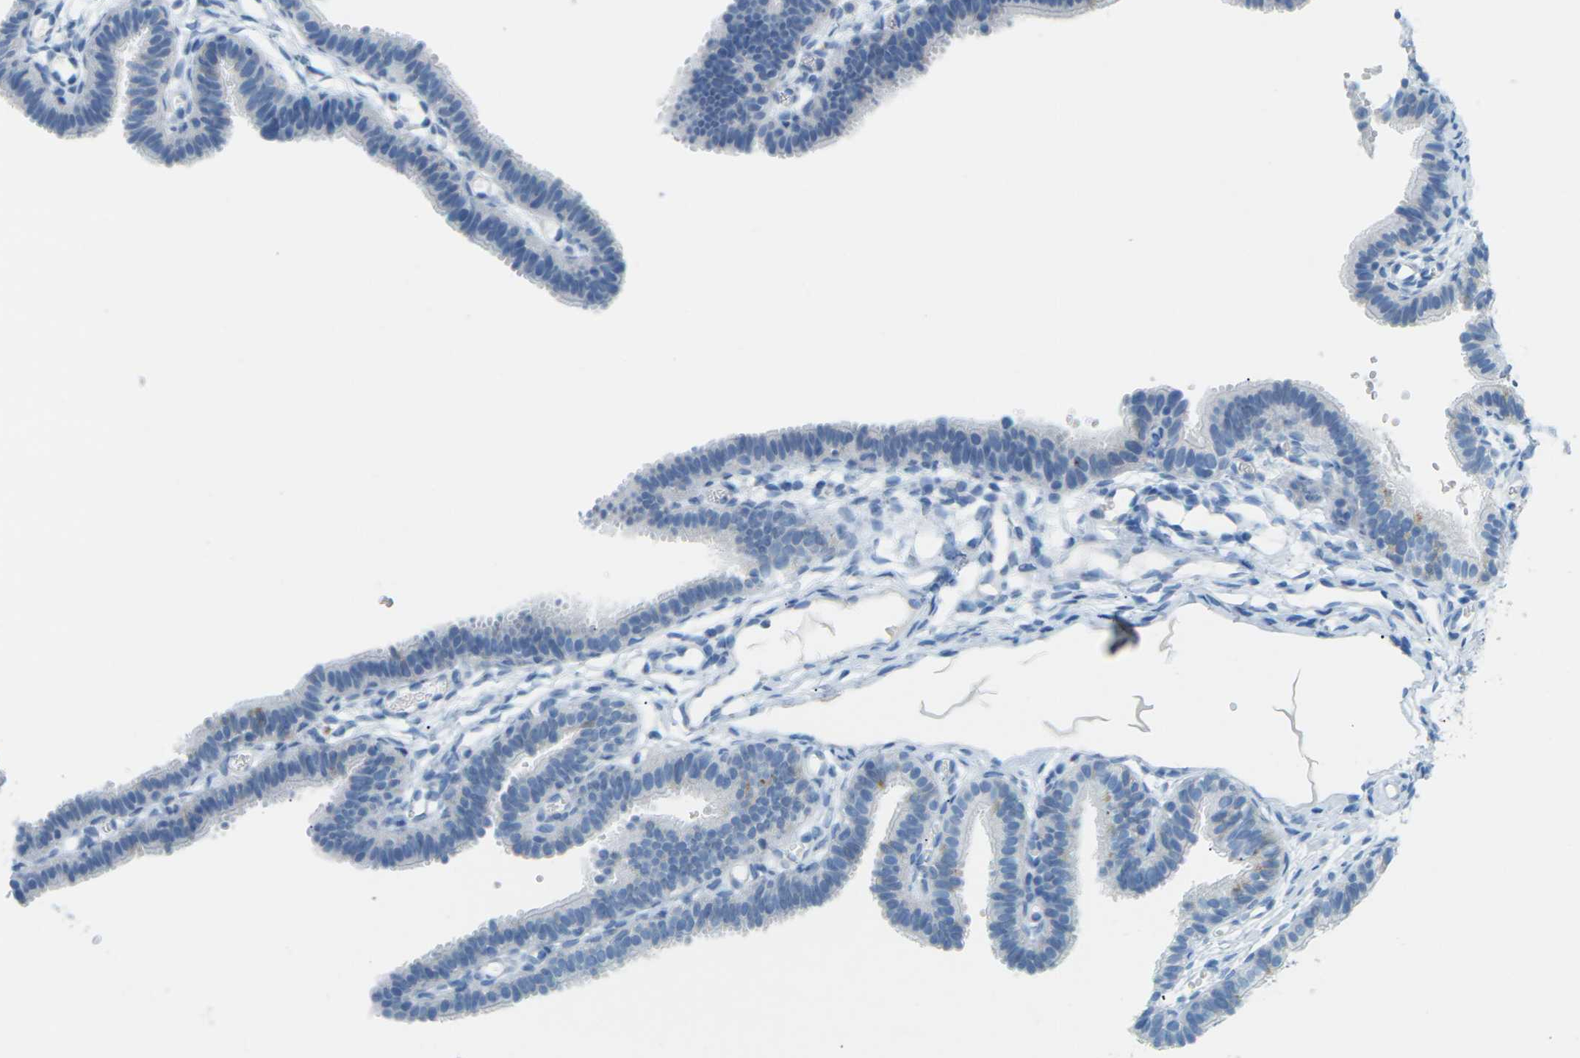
{"staining": {"intensity": "negative", "quantity": "none", "location": "none"}, "tissue": "fallopian tube", "cell_type": "Glandular cells", "image_type": "normal", "snomed": [{"axis": "morphology", "description": "Normal tissue, NOS"}, {"axis": "topography", "description": "Fallopian tube"}, {"axis": "topography", "description": "Placenta"}], "caption": "DAB immunohistochemical staining of unremarkable fallopian tube demonstrates no significant positivity in glandular cells.", "gene": "CDH16", "patient": {"sex": "female", "age": 34}}